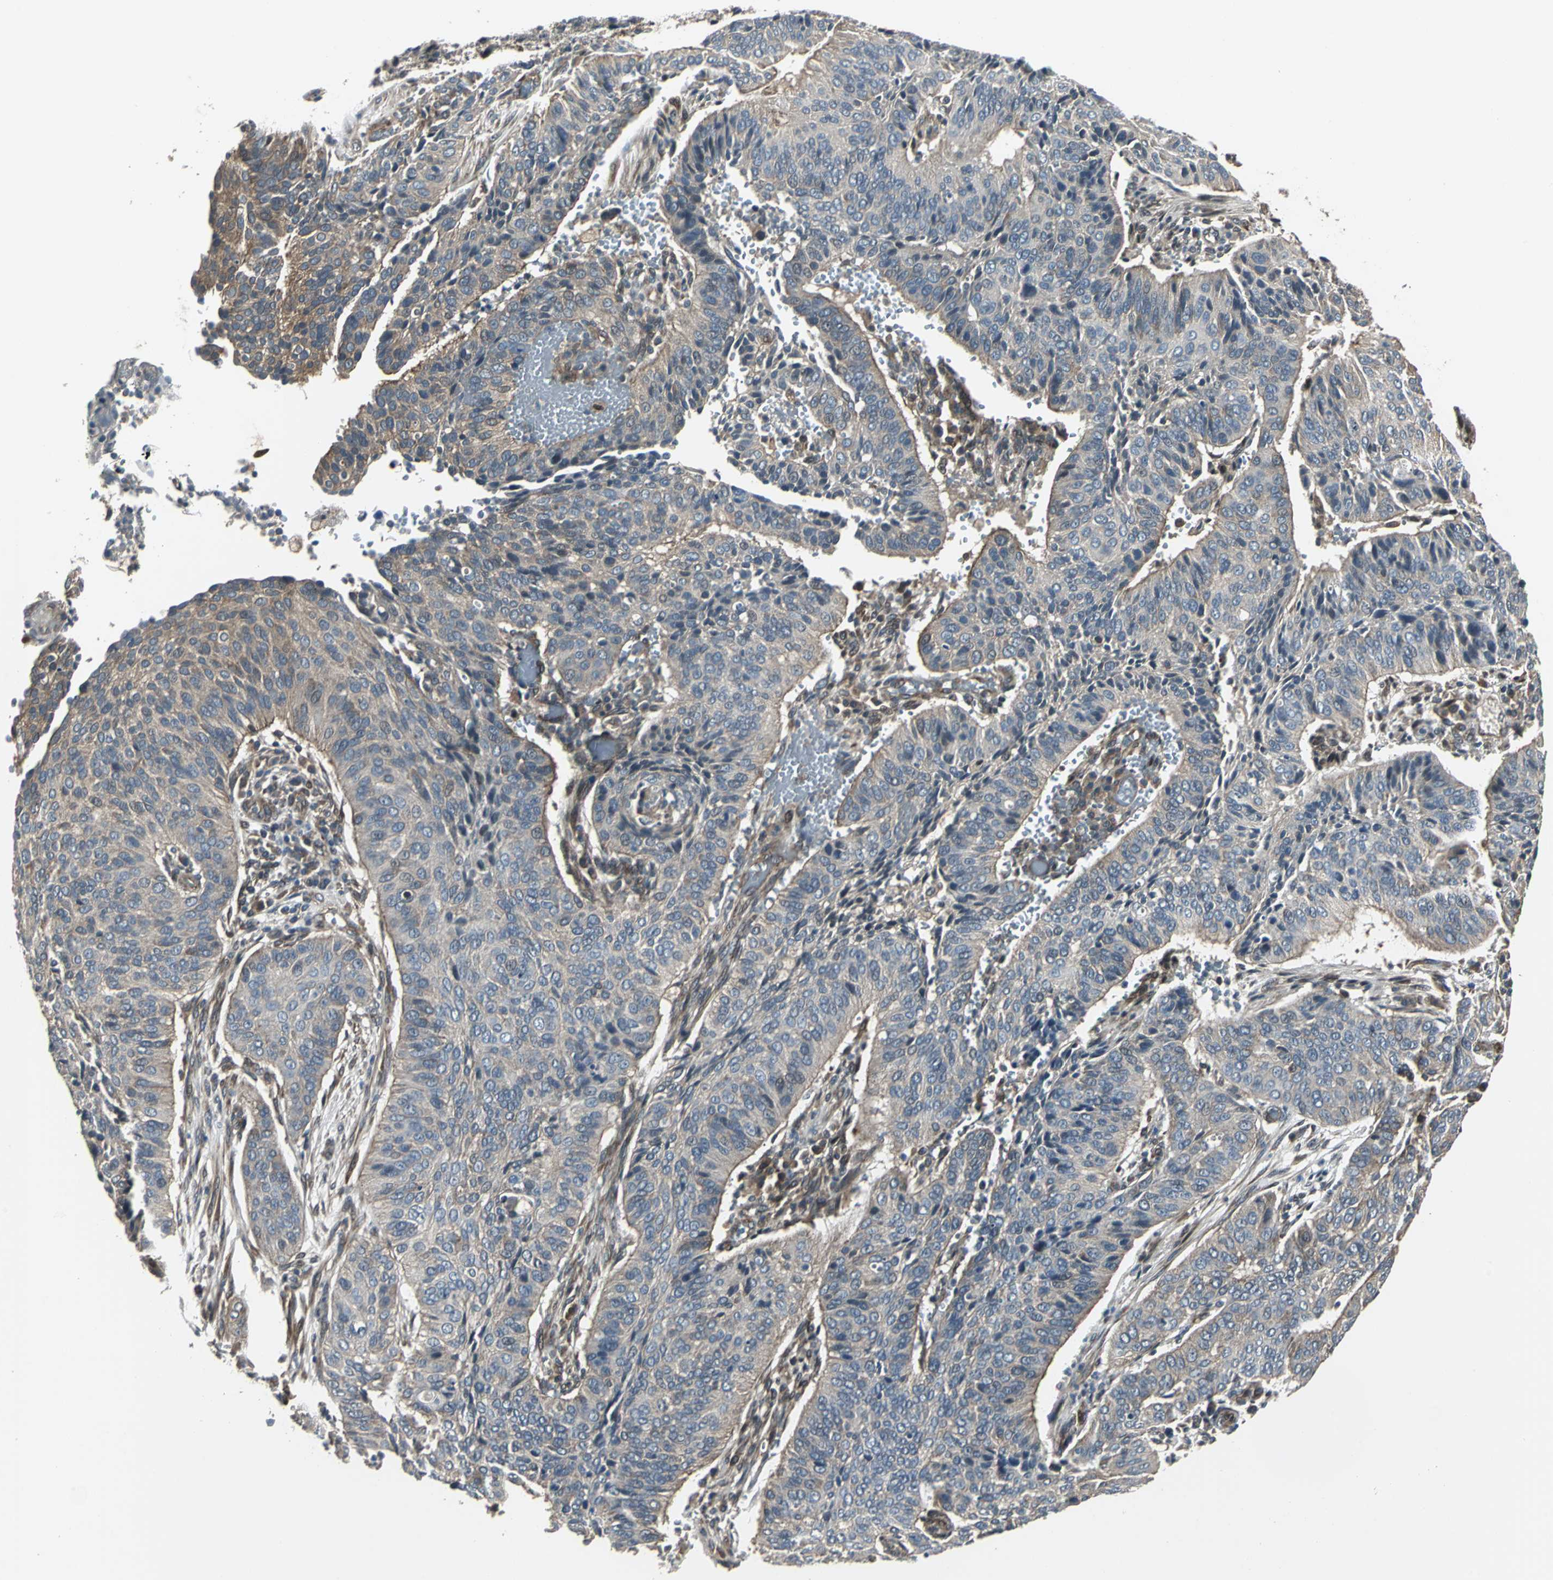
{"staining": {"intensity": "moderate", "quantity": ">75%", "location": "cytoplasmic/membranous"}, "tissue": "cervical cancer", "cell_type": "Tumor cells", "image_type": "cancer", "snomed": [{"axis": "morphology", "description": "Squamous cell carcinoma, NOS"}, {"axis": "topography", "description": "Cervix"}], "caption": "About >75% of tumor cells in squamous cell carcinoma (cervical) reveal moderate cytoplasmic/membranous protein expression as visualized by brown immunohistochemical staining.", "gene": "PFDN1", "patient": {"sex": "female", "age": 39}}